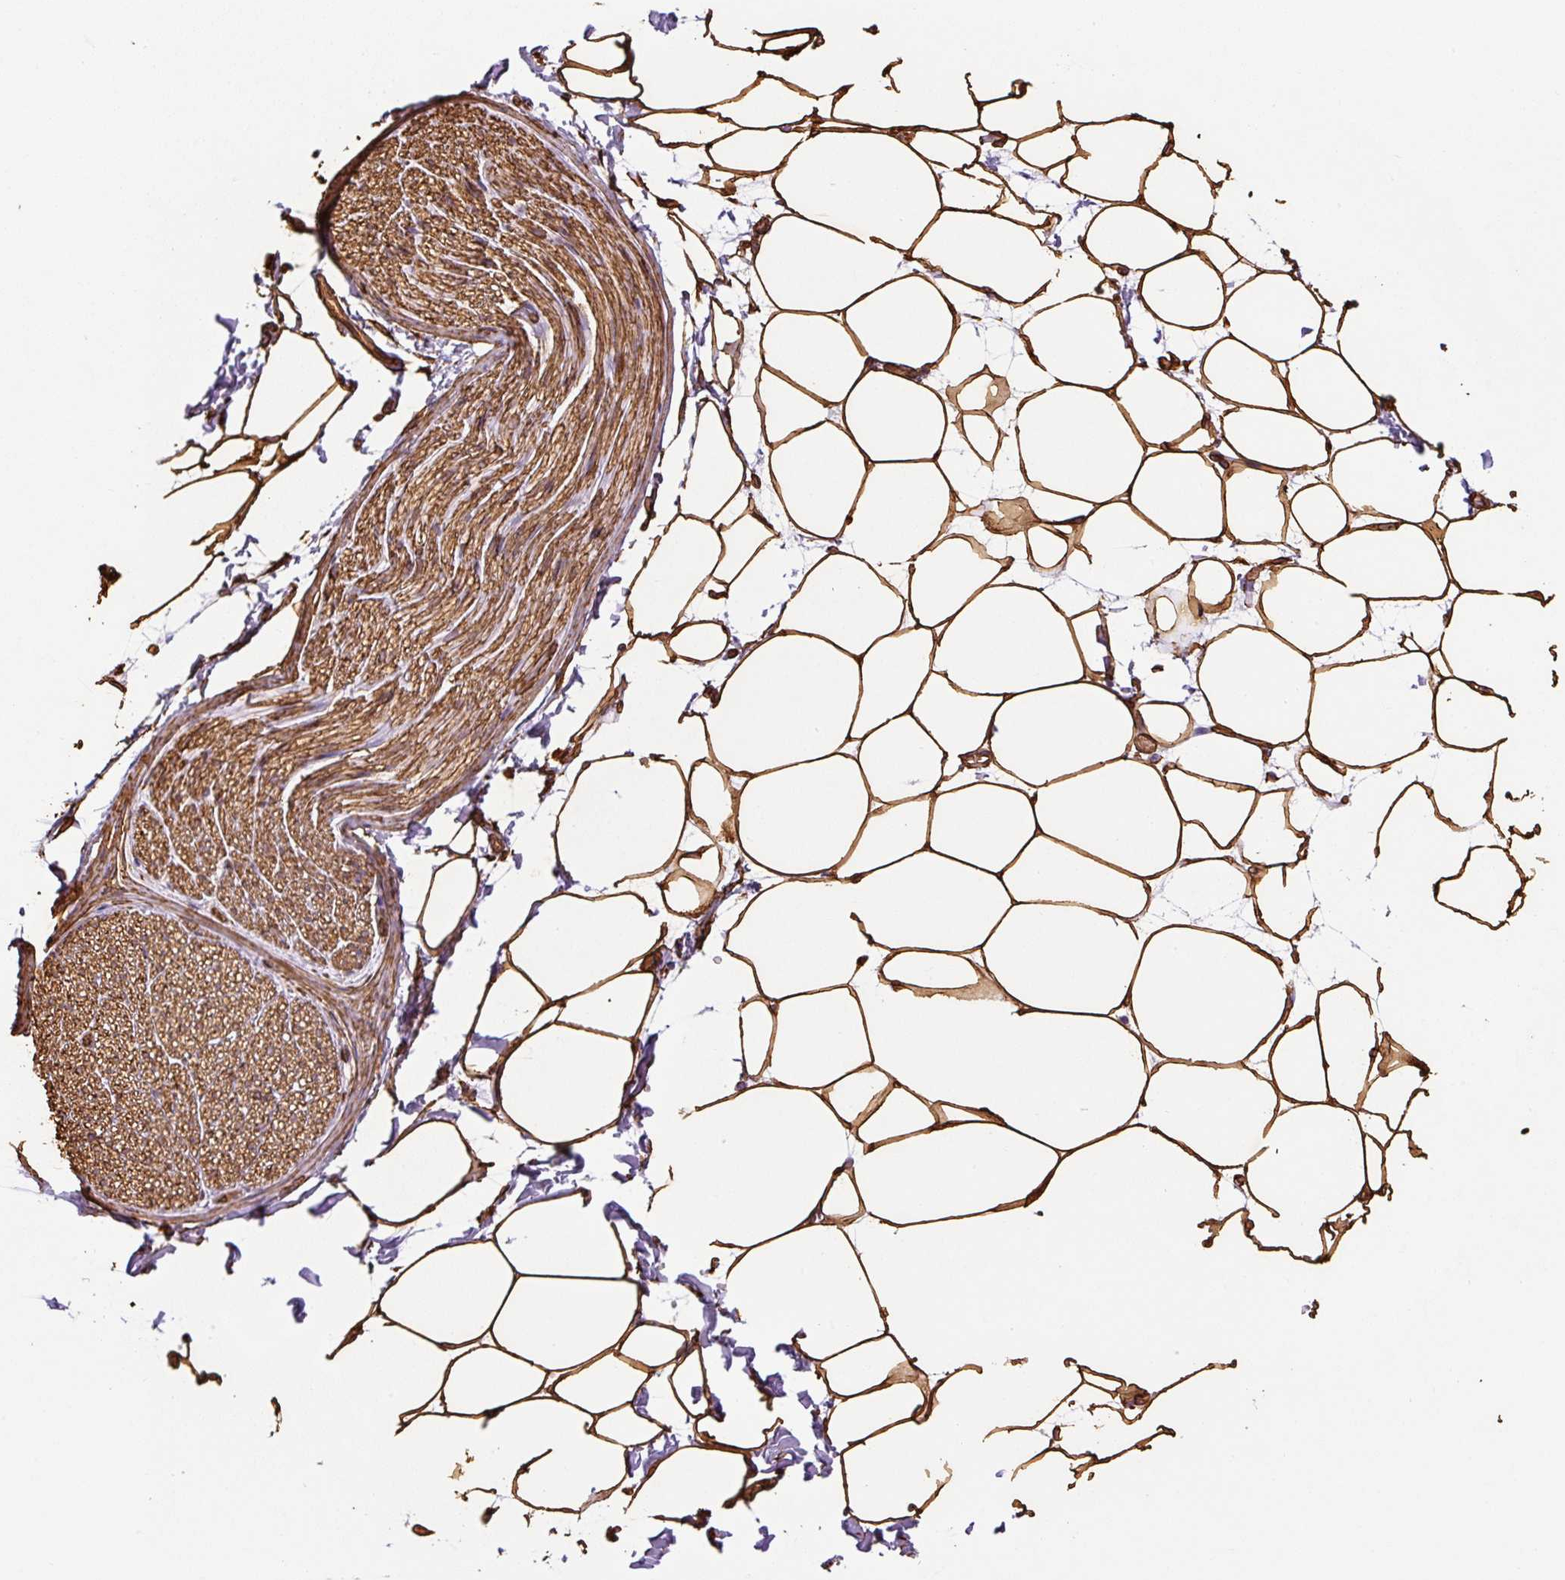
{"staining": {"intensity": "strong", "quantity": ">75%", "location": "cytoplasmic/membranous"}, "tissue": "adipose tissue", "cell_type": "Adipocytes", "image_type": "normal", "snomed": [{"axis": "morphology", "description": "Normal tissue, NOS"}, {"axis": "topography", "description": "Adipose tissue"}, {"axis": "topography", "description": "Vascular tissue"}, {"axis": "topography", "description": "Rectum"}, {"axis": "topography", "description": "Peripheral nerve tissue"}], "caption": "Immunohistochemistry (DAB) staining of normal adipose tissue demonstrates strong cytoplasmic/membranous protein staining in approximately >75% of adipocytes. Ihc stains the protein in brown and the nuclei are stained blue.", "gene": "VIM", "patient": {"sex": "female", "age": 69}}